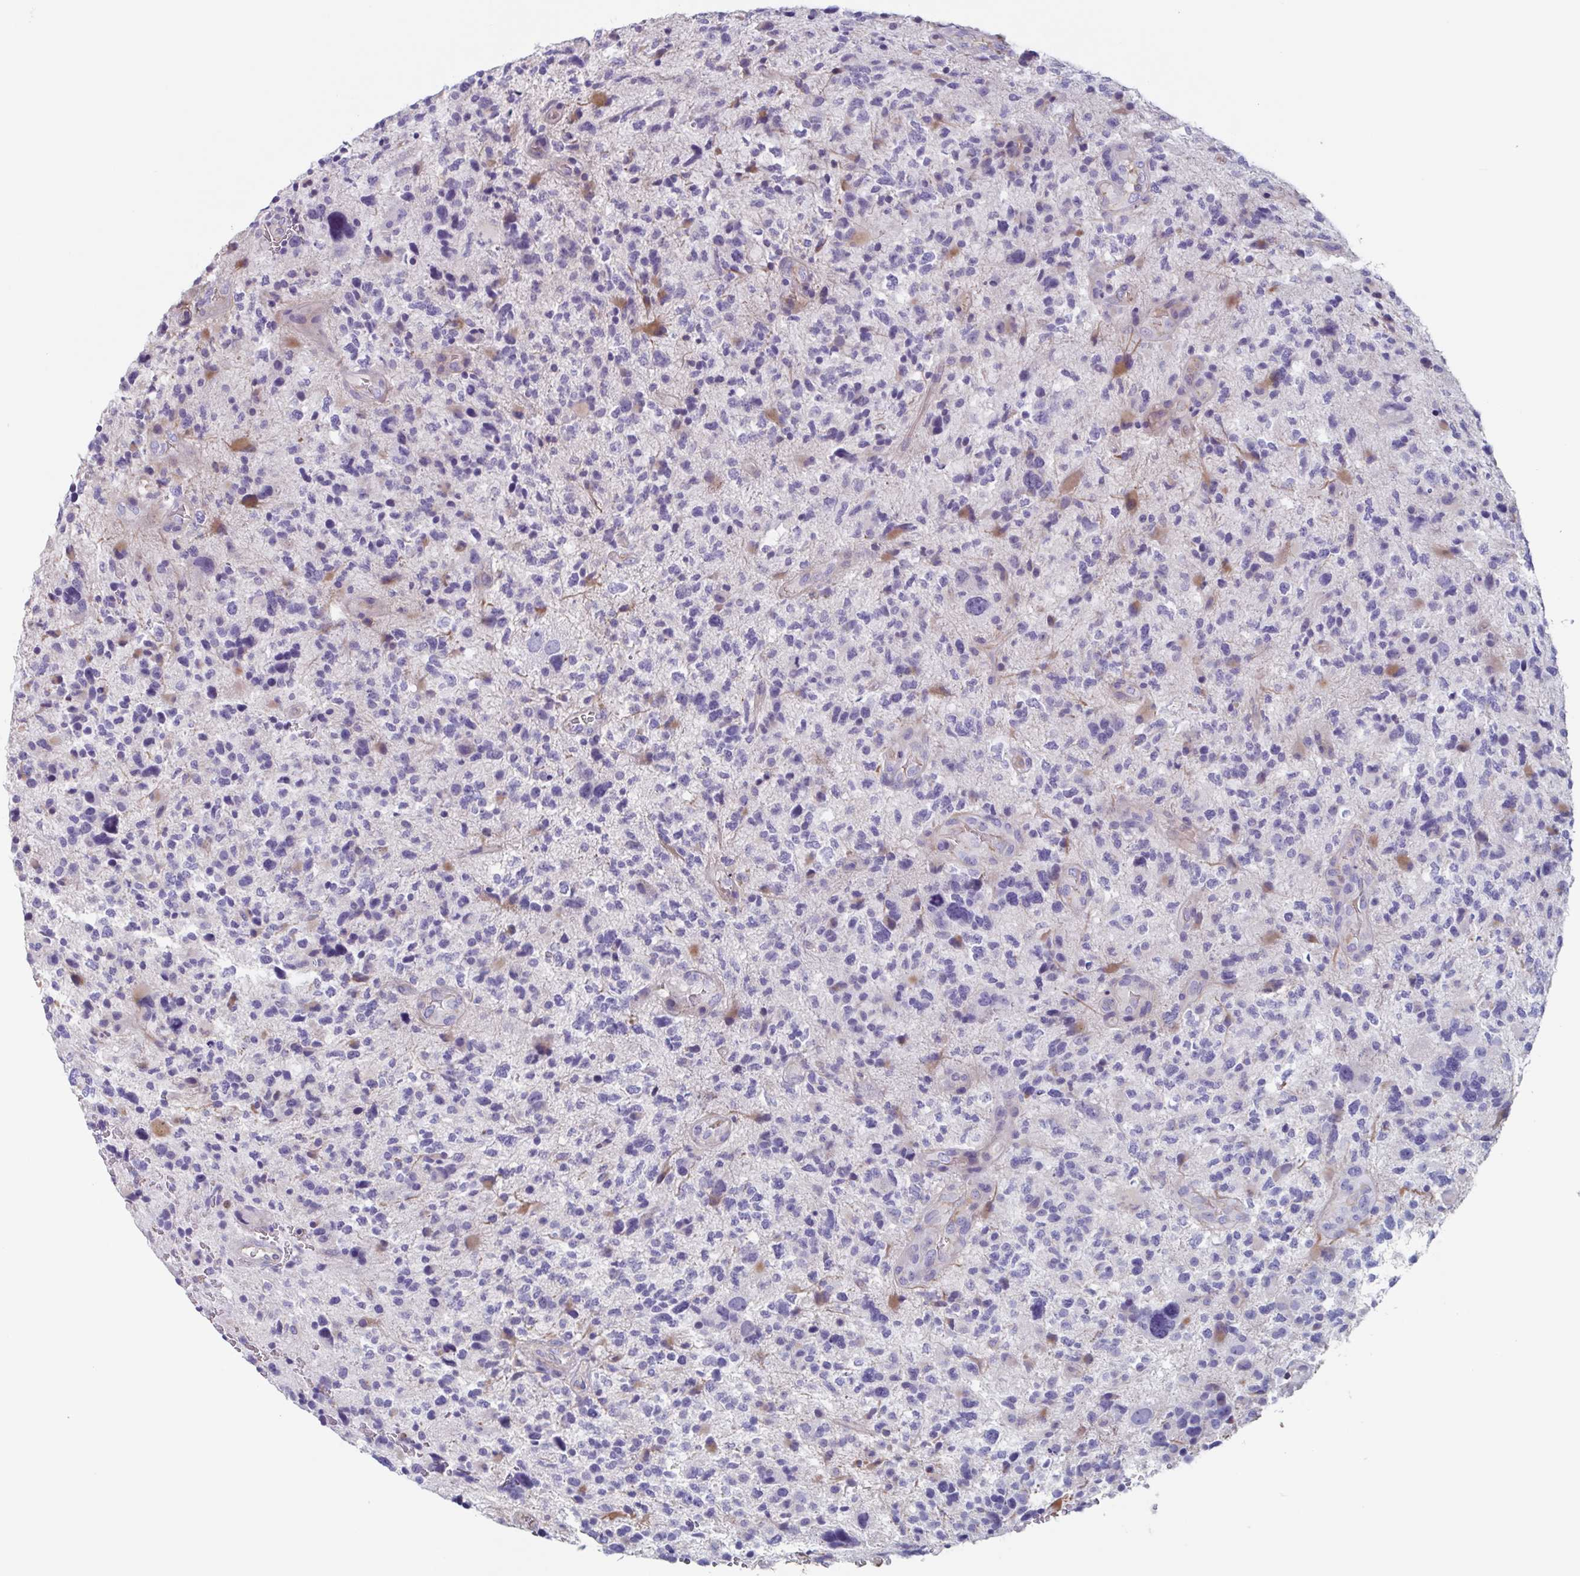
{"staining": {"intensity": "negative", "quantity": "none", "location": "none"}, "tissue": "glioma", "cell_type": "Tumor cells", "image_type": "cancer", "snomed": [{"axis": "morphology", "description": "Glioma, malignant, High grade"}, {"axis": "topography", "description": "Brain"}], "caption": "Immunohistochemical staining of glioma reveals no significant expression in tumor cells.", "gene": "BPI", "patient": {"sex": "female", "age": 71}}